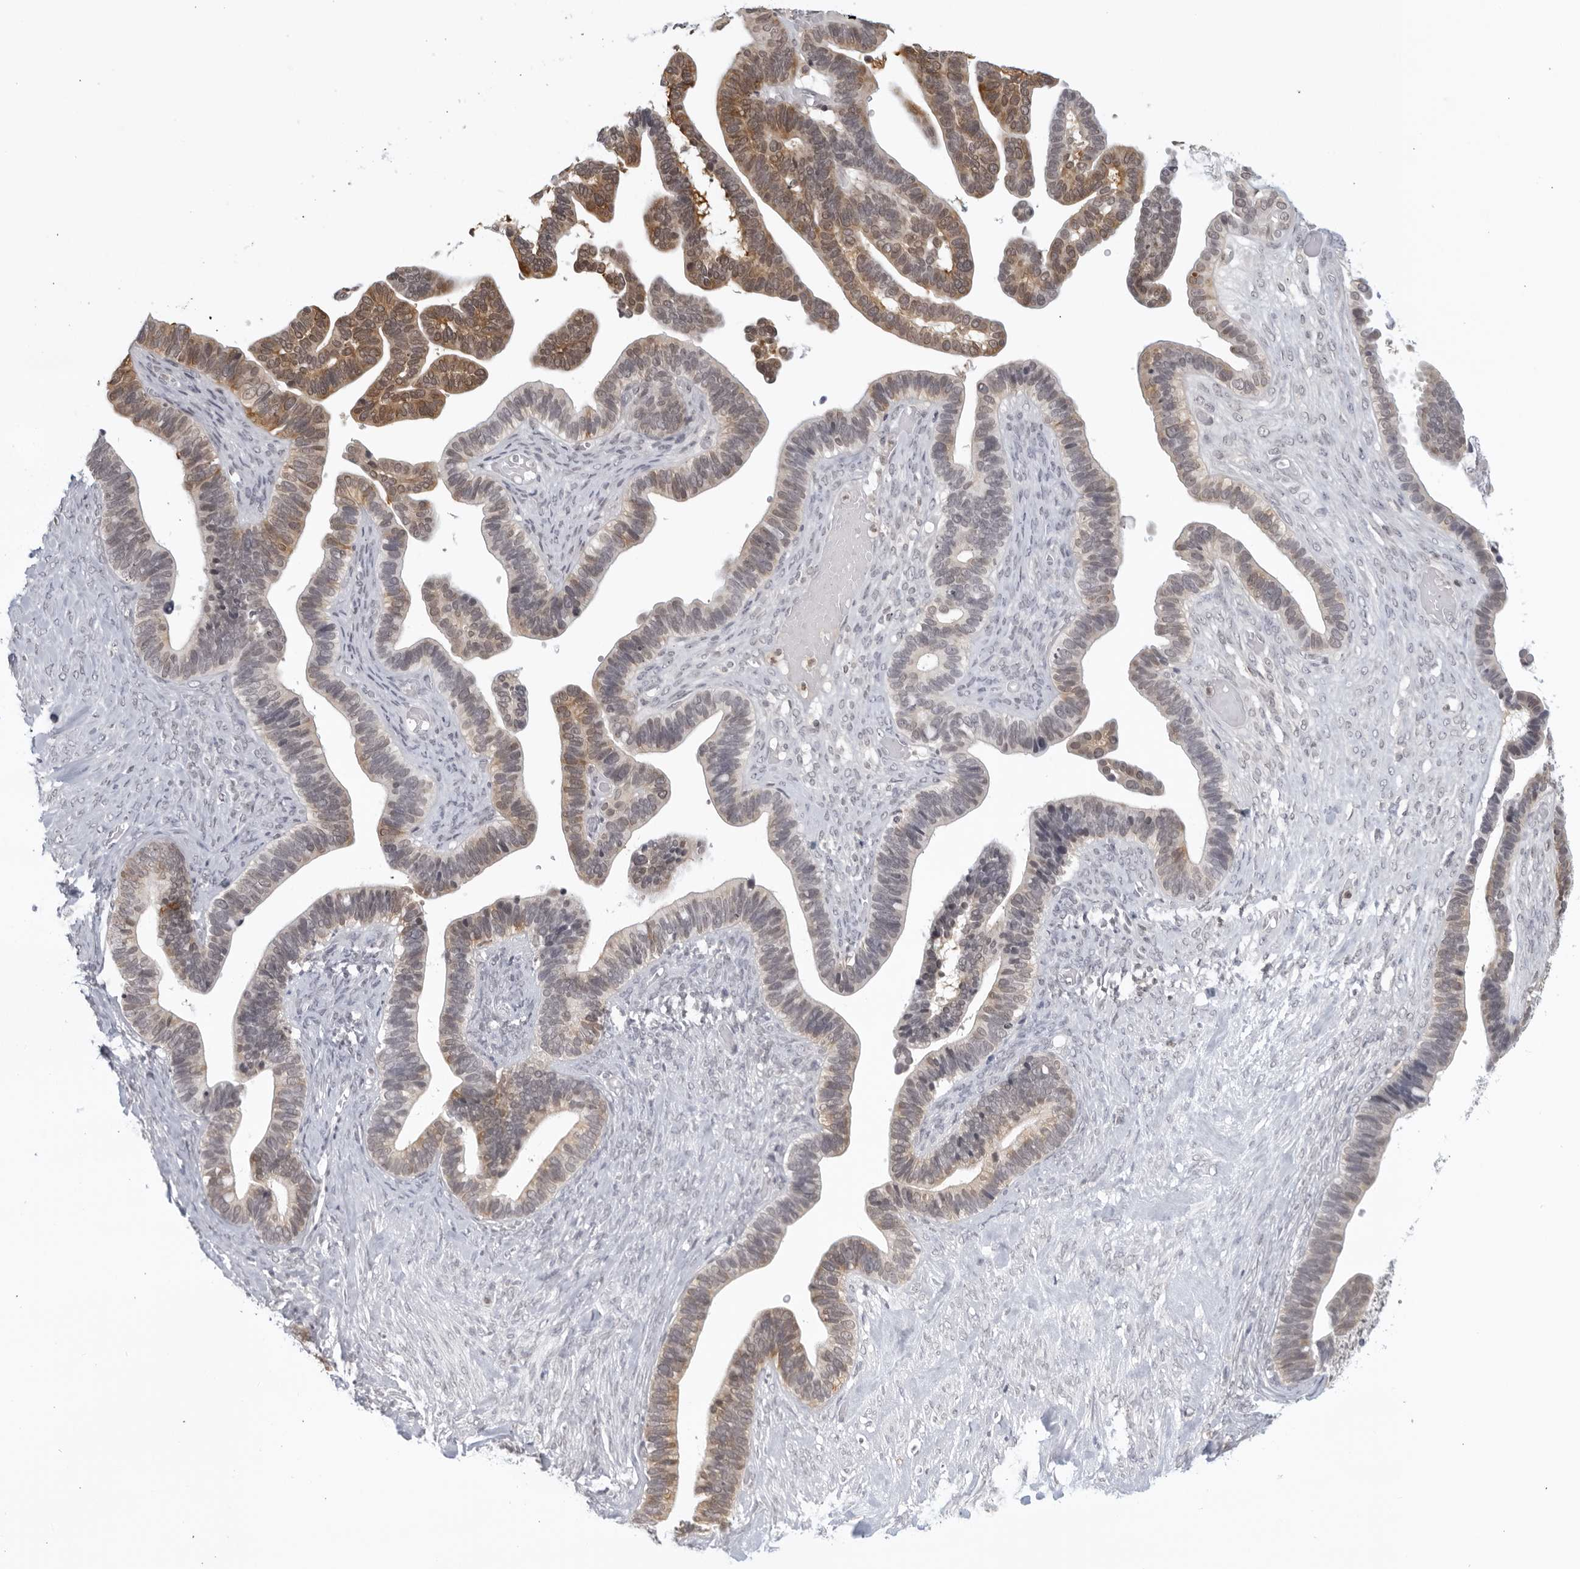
{"staining": {"intensity": "moderate", "quantity": "25%-75%", "location": "cytoplasmic/membranous"}, "tissue": "ovarian cancer", "cell_type": "Tumor cells", "image_type": "cancer", "snomed": [{"axis": "morphology", "description": "Cystadenocarcinoma, serous, NOS"}, {"axis": "topography", "description": "Ovary"}], "caption": "The histopathology image displays a brown stain indicating the presence of a protein in the cytoplasmic/membranous of tumor cells in serous cystadenocarcinoma (ovarian).", "gene": "RAB11FIP3", "patient": {"sex": "female", "age": 56}}